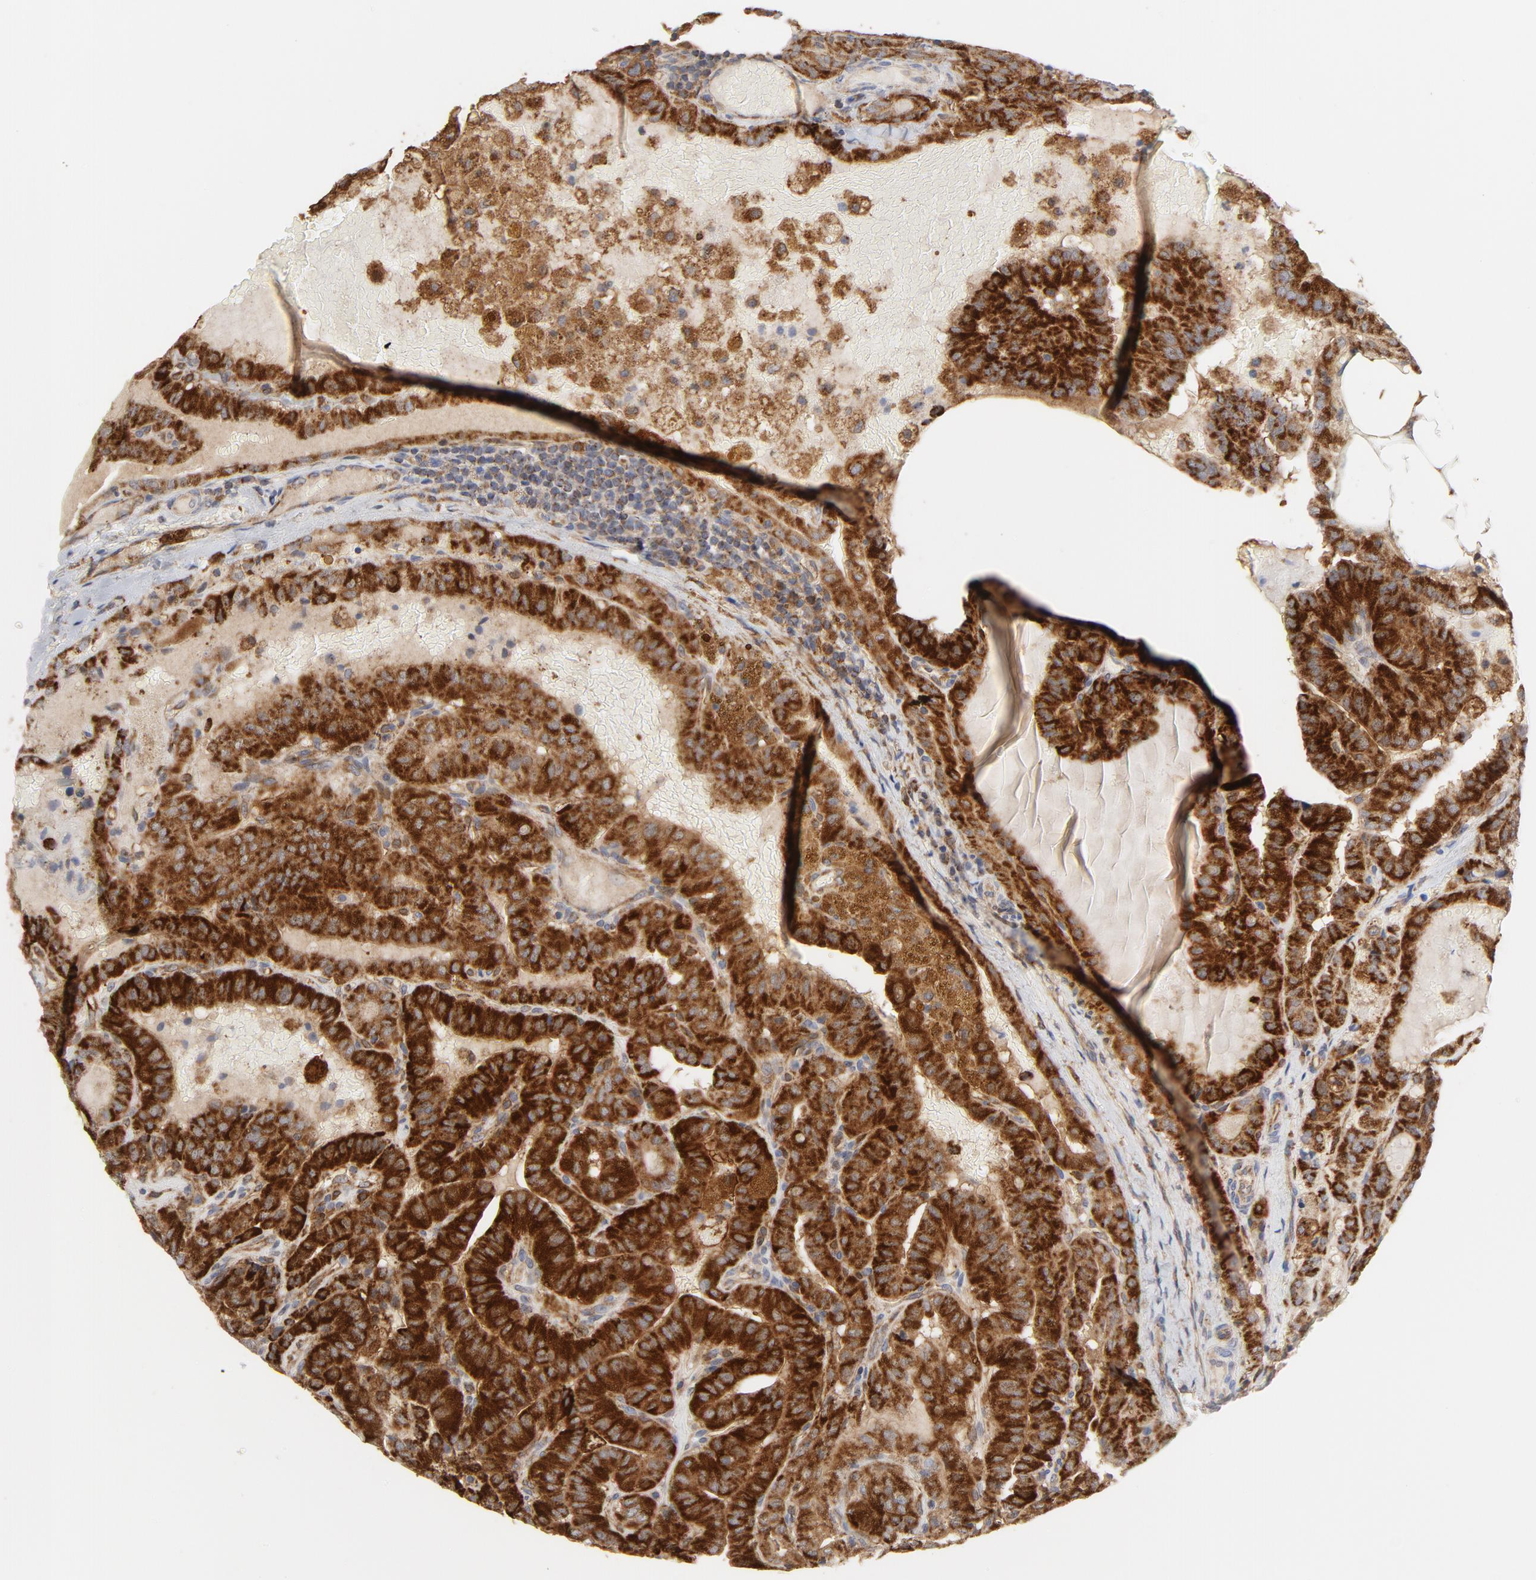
{"staining": {"intensity": "strong", "quantity": ">75%", "location": "cytoplasmic/membranous"}, "tissue": "thyroid cancer", "cell_type": "Tumor cells", "image_type": "cancer", "snomed": [{"axis": "morphology", "description": "Papillary adenocarcinoma, NOS"}, {"axis": "topography", "description": "Thyroid gland"}], "caption": "Thyroid papillary adenocarcinoma stained for a protein exhibits strong cytoplasmic/membranous positivity in tumor cells. The staining was performed using DAB to visualize the protein expression in brown, while the nuclei were stained in blue with hematoxylin (Magnification: 20x).", "gene": "RAPGEF4", "patient": {"sex": "male", "age": 77}}